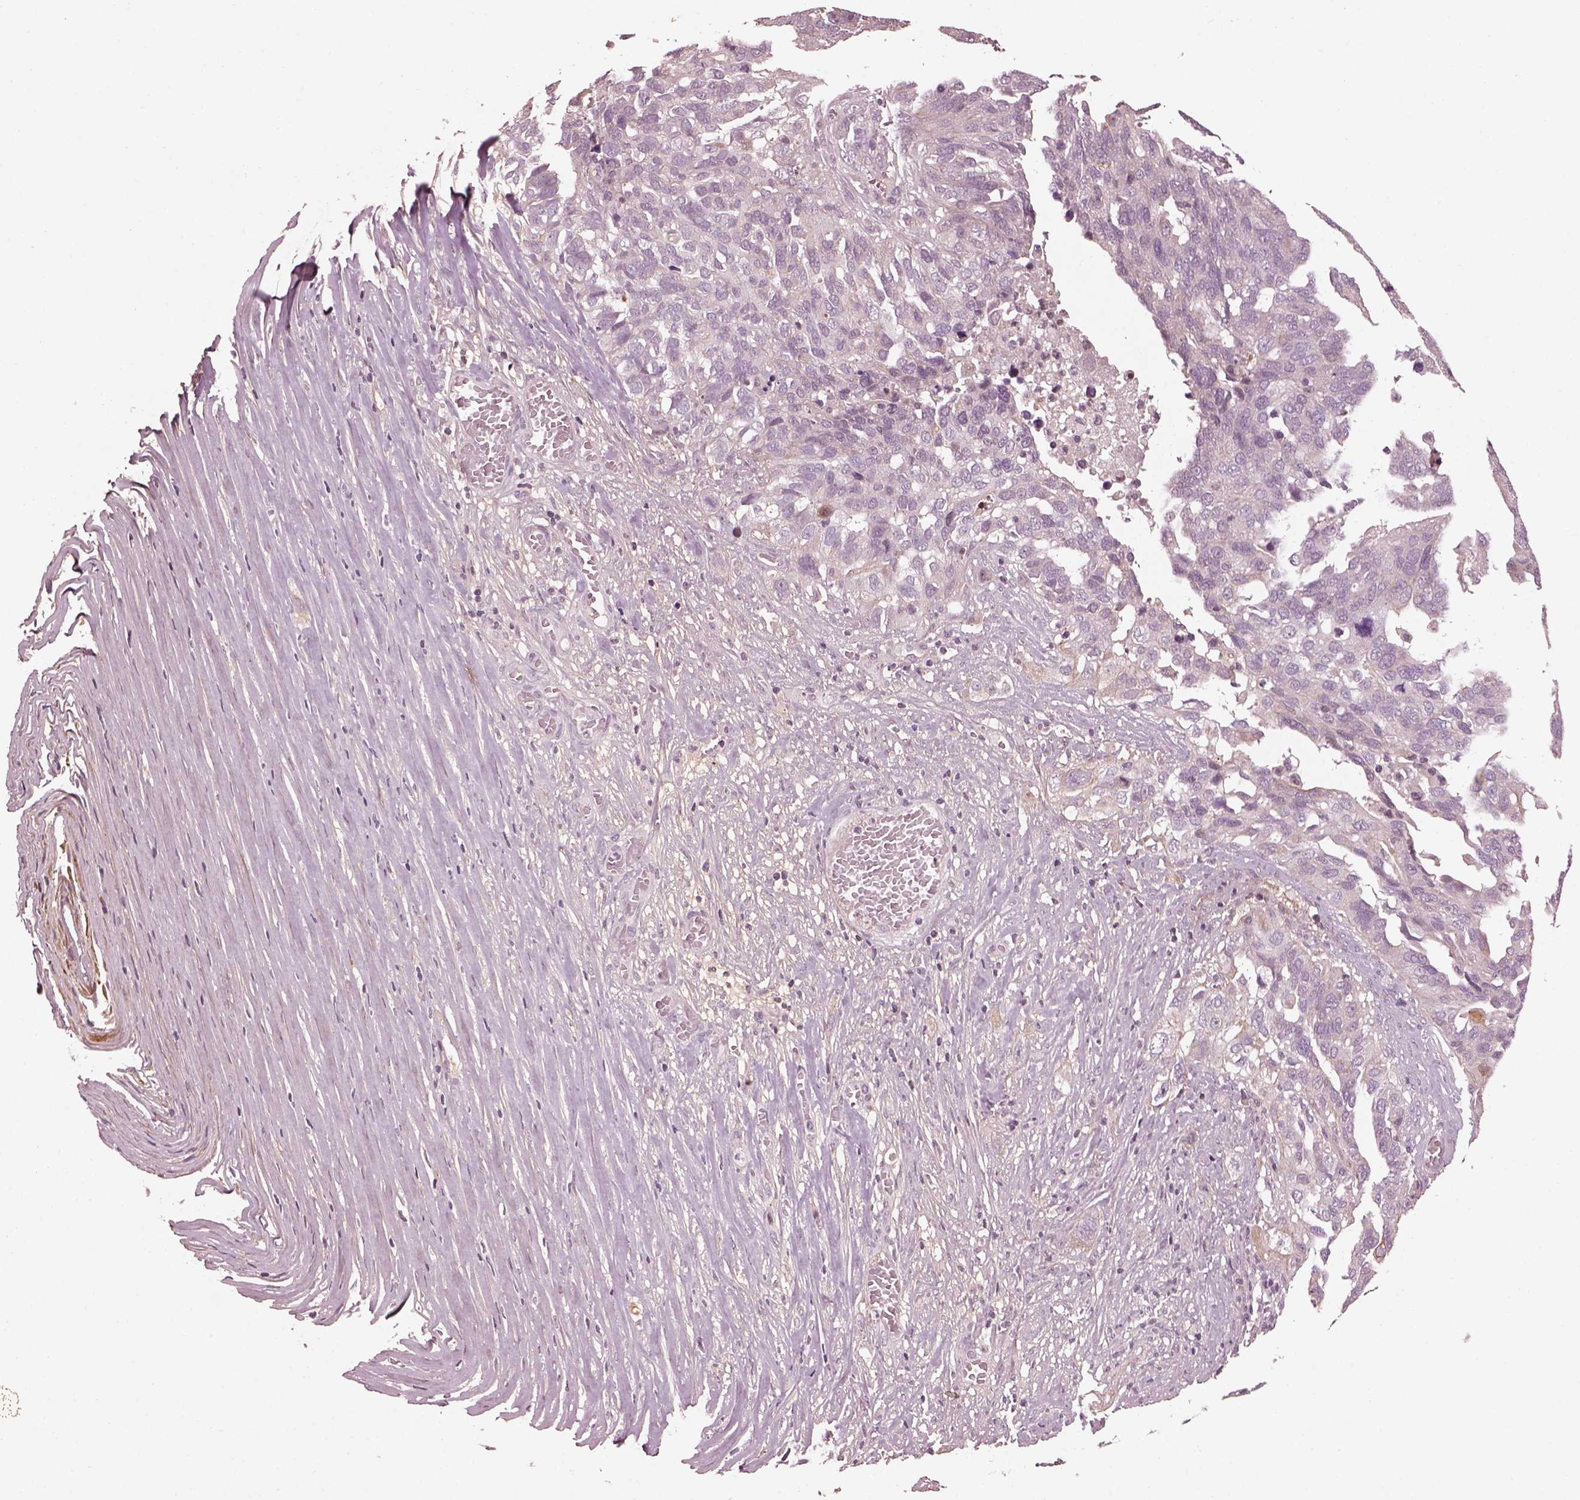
{"staining": {"intensity": "negative", "quantity": "none", "location": "none"}, "tissue": "ovarian cancer", "cell_type": "Tumor cells", "image_type": "cancer", "snomed": [{"axis": "morphology", "description": "Carcinoma, endometroid"}, {"axis": "topography", "description": "Soft tissue"}, {"axis": "topography", "description": "Ovary"}], "caption": "IHC micrograph of ovarian endometroid carcinoma stained for a protein (brown), which reveals no staining in tumor cells. The staining is performed using DAB brown chromogen with nuclei counter-stained in using hematoxylin.", "gene": "EFEMP1", "patient": {"sex": "female", "age": 52}}